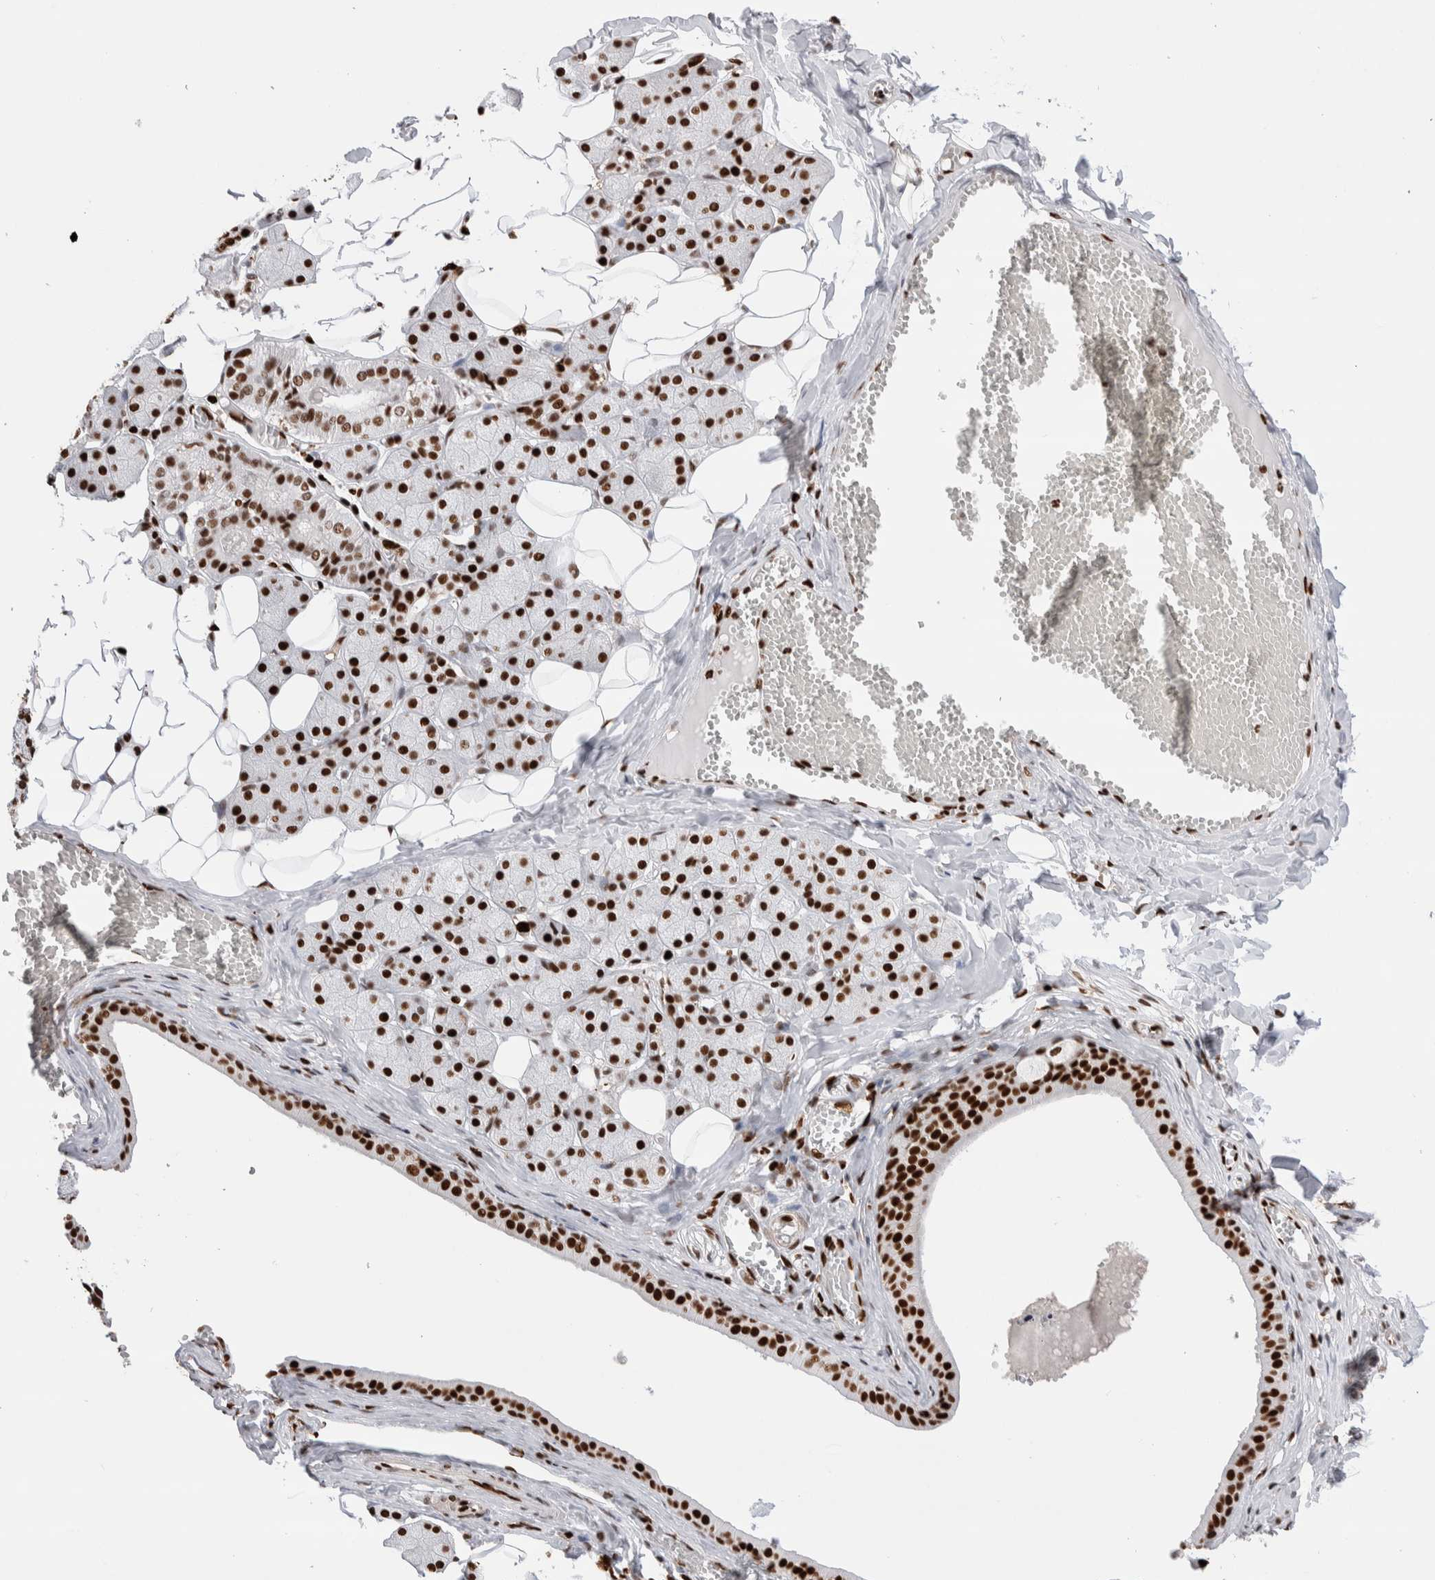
{"staining": {"intensity": "strong", "quantity": ">75%", "location": "nuclear"}, "tissue": "salivary gland", "cell_type": "Glandular cells", "image_type": "normal", "snomed": [{"axis": "morphology", "description": "Normal tissue, NOS"}, {"axis": "topography", "description": "Salivary gland"}], "caption": "Salivary gland stained for a protein (brown) exhibits strong nuclear positive positivity in about >75% of glandular cells.", "gene": "C17orf49", "patient": {"sex": "female", "age": 33}}